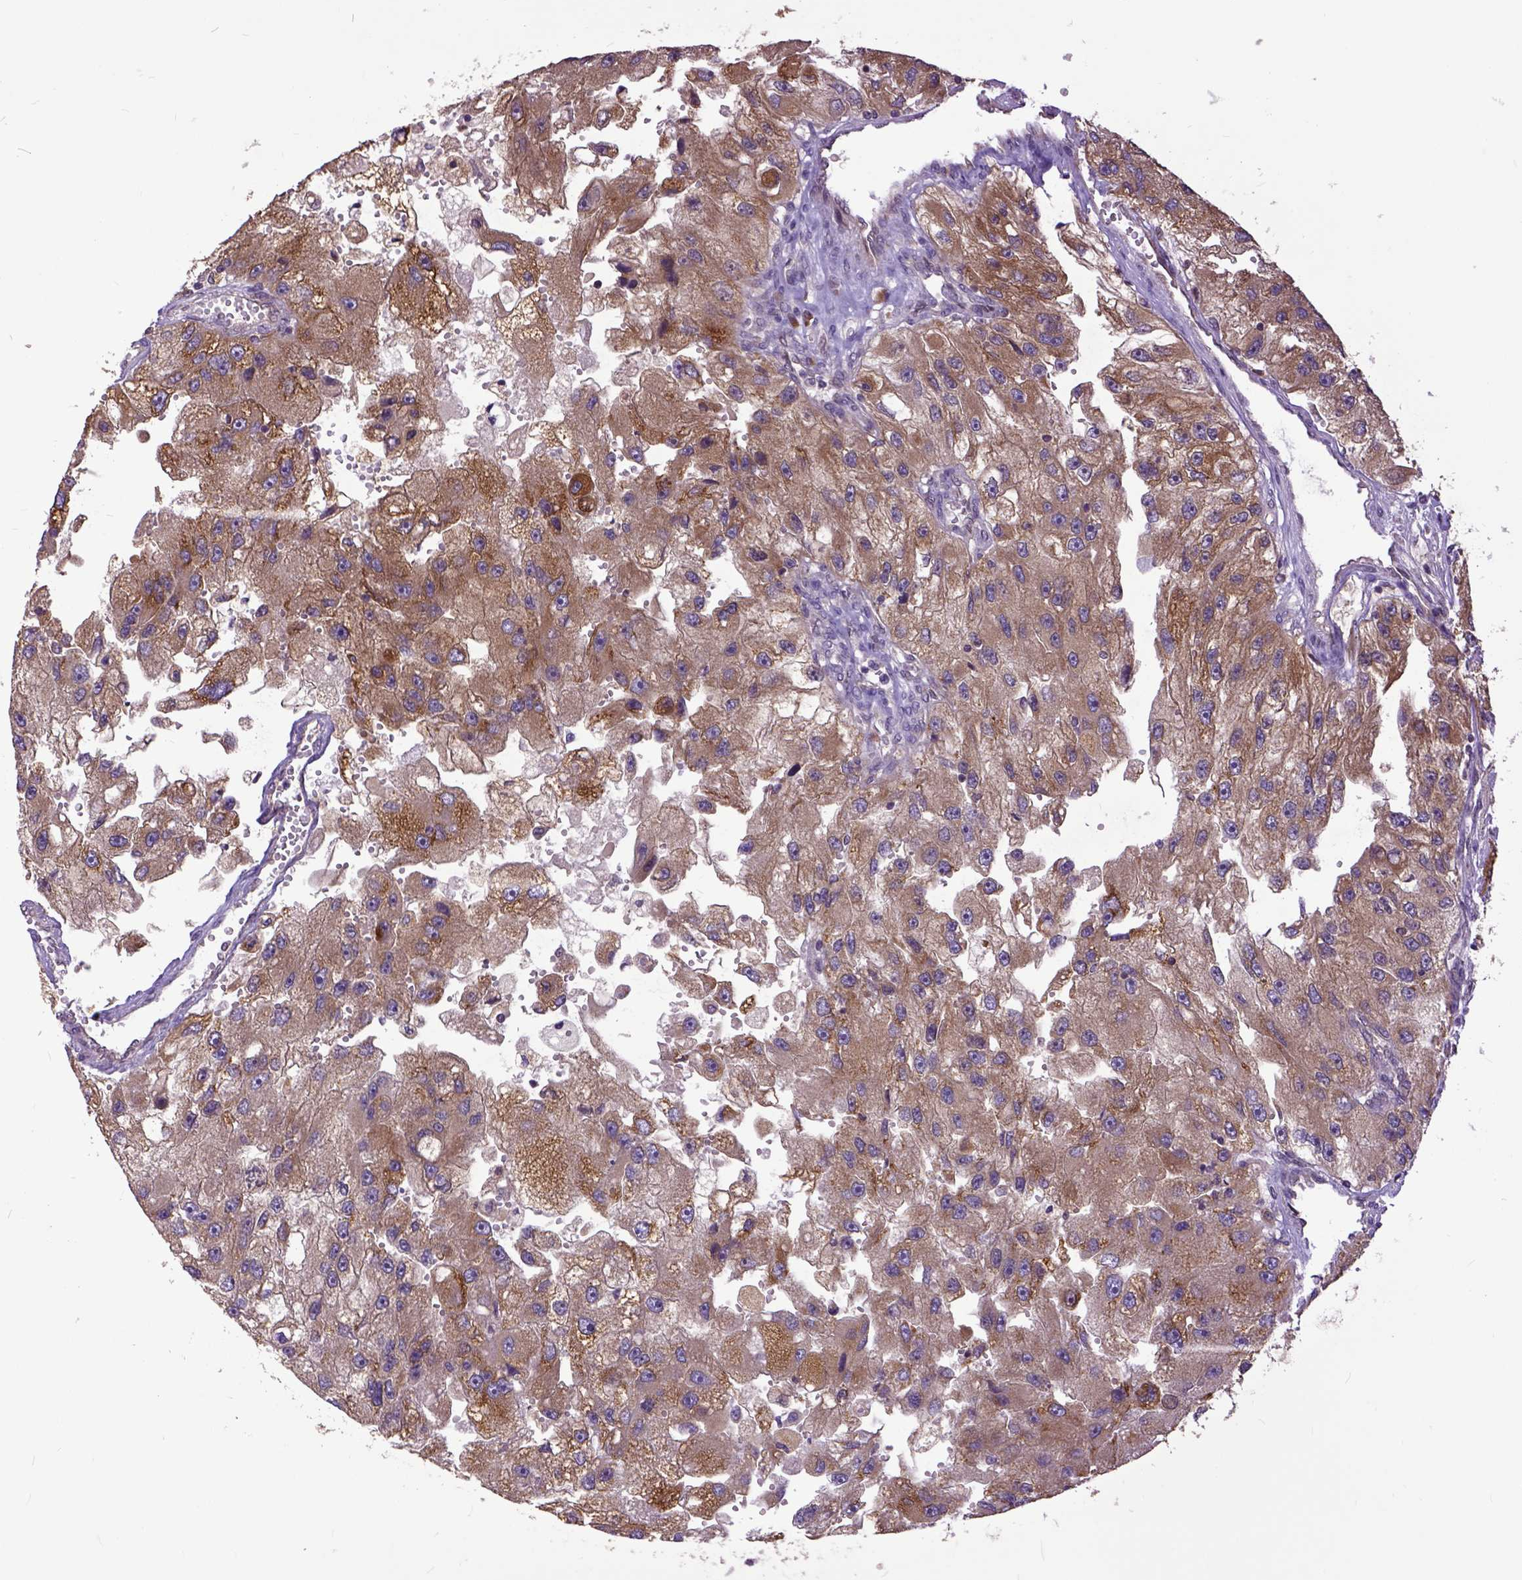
{"staining": {"intensity": "moderate", "quantity": ">75%", "location": "cytoplasmic/membranous"}, "tissue": "renal cancer", "cell_type": "Tumor cells", "image_type": "cancer", "snomed": [{"axis": "morphology", "description": "Adenocarcinoma, NOS"}, {"axis": "topography", "description": "Kidney"}], "caption": "Adenocarcinoma (renal) stained with DAB (3,3'-diaminobenzidine) IHC displays medium levels of moderate cytoplasmic/membranous expression in about >75% of tumor cells.", "gene": "ARL1", "patient": {"sex": "male", "age": 63}}